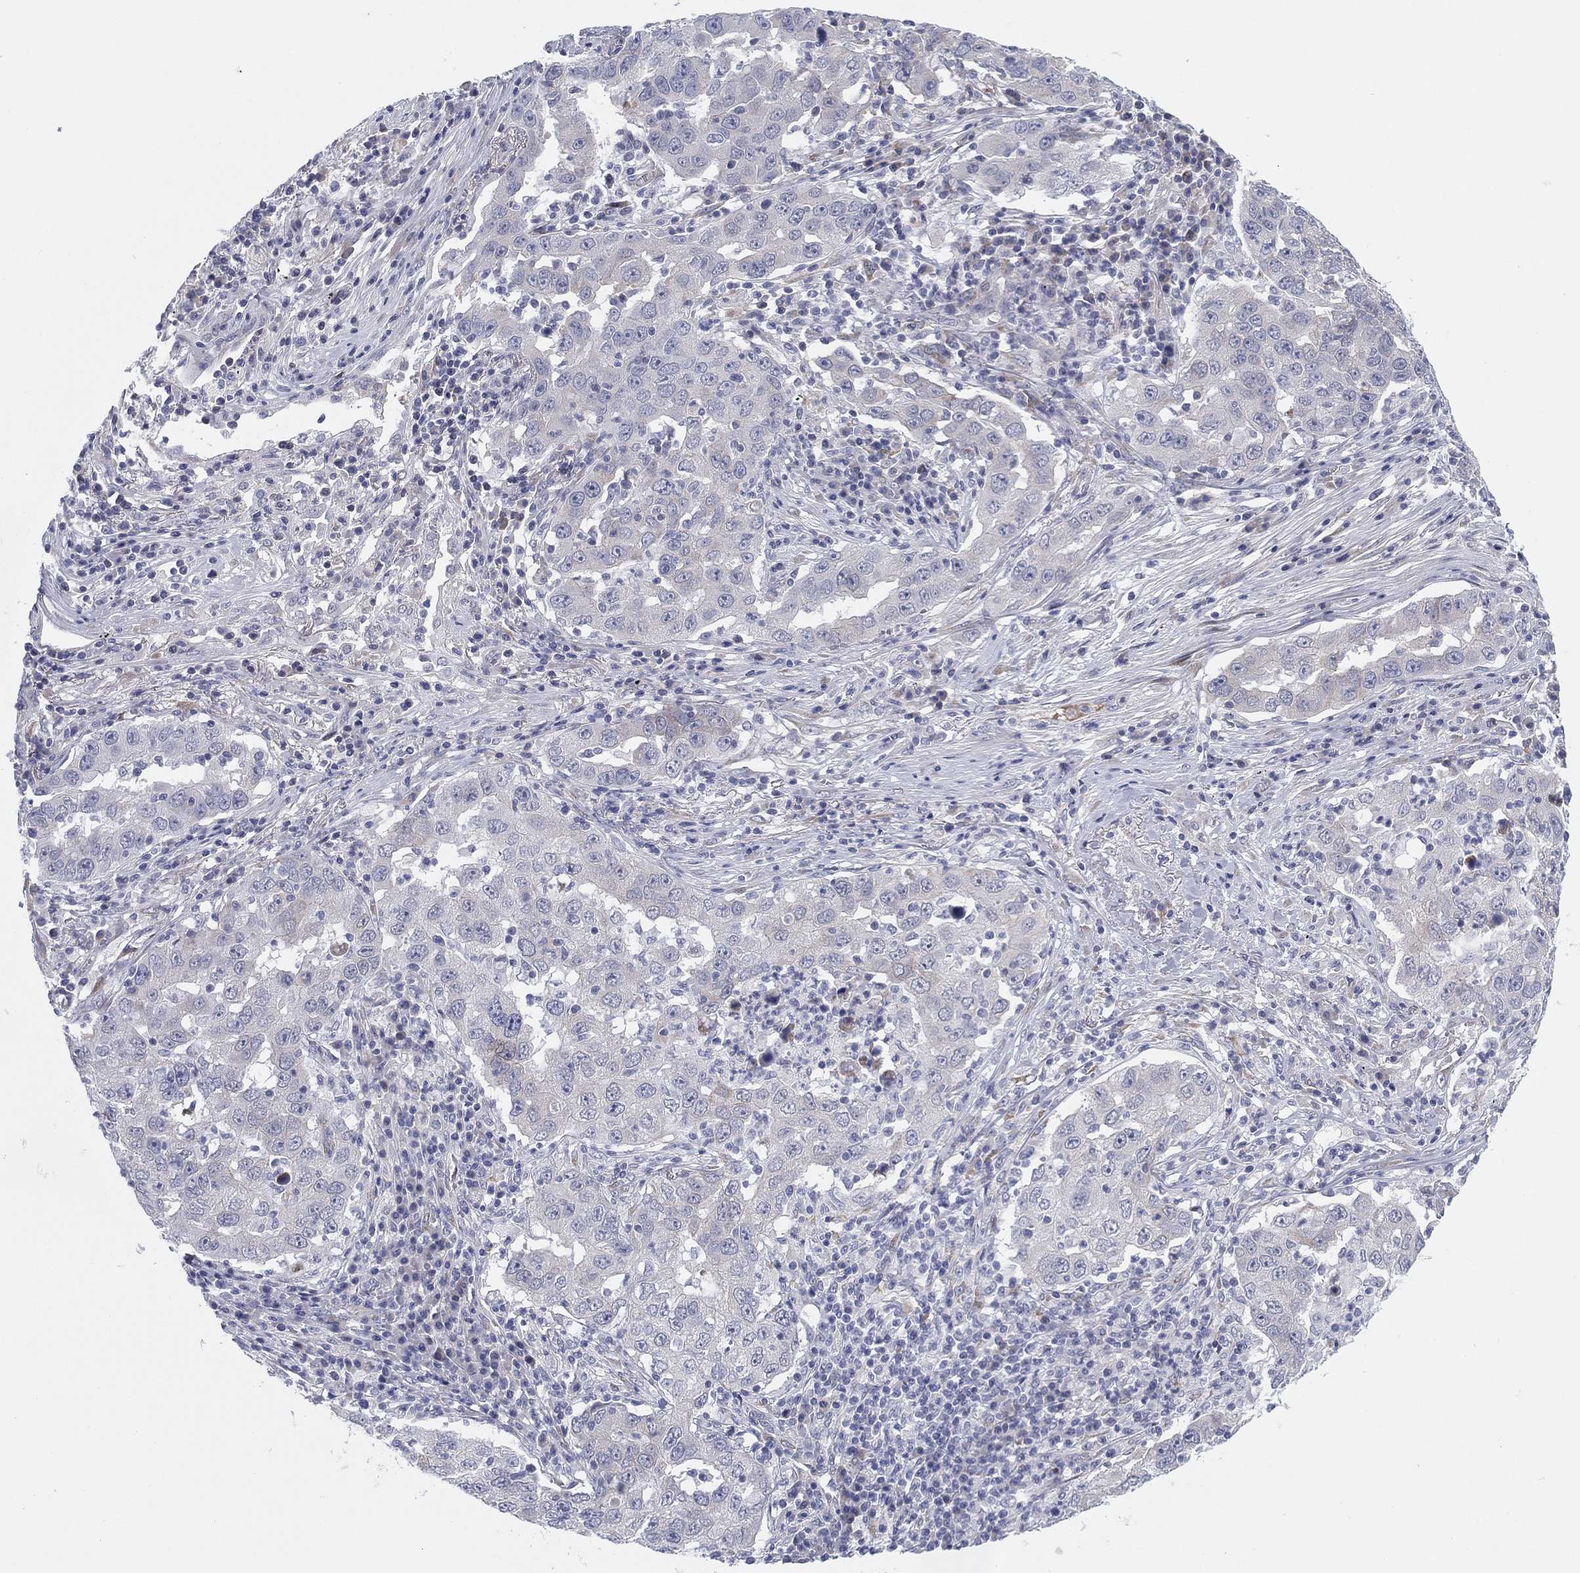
{"staining": {"intensity": "negative", "quantity": "none", "location": "none"}, "tissue": "lung cancer", "cell_type": "Tumor cells", "image_type": "cancer", "snomed": [{"axis": "morphology", "description": "Adenocarcinoma, NOS"}, {"axis": "topography", "description": "Lung"}], "caption": "IHC photomicrograph of neoplastic tissue: adenocarcinoma (lung) stained with DAB shows no significant protein positivity in tumor cells.", "gene": "MLF1", "patient": {"sex": "male", "age": 73}}